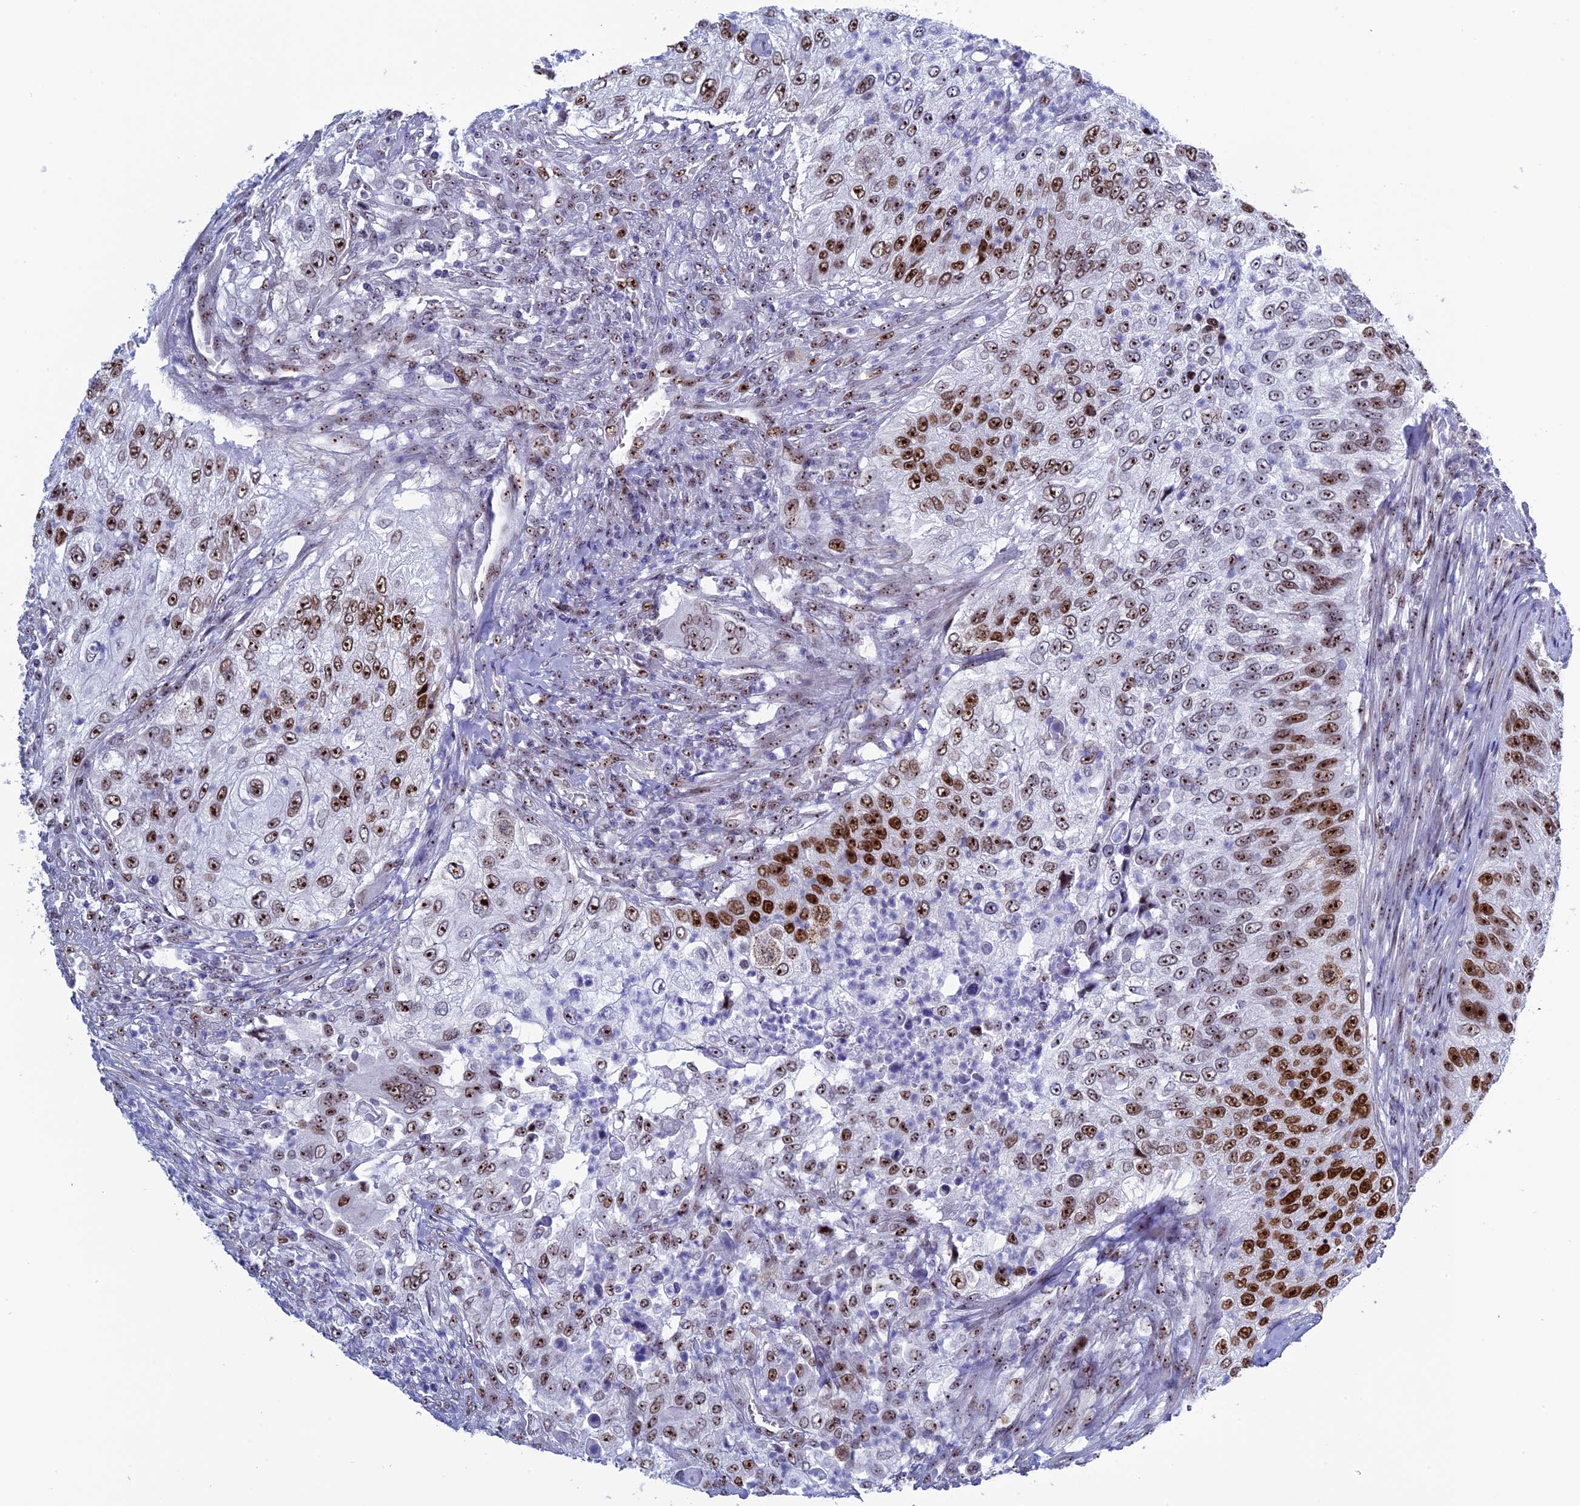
{"staining": {"intensity": "strong", "quantity": "25%-75%", "location": "nuclear"}, "tissue": "urothelial cancer", "cell_type": "Tumor cells", "image_type": "cancer", "snomed": [{"axis": "morphology", "description": "Urothelial carcinoma, High grade"}, {"axis": "topography", "description": "Urinary bladder"}], "caption": "A brown stain highlights strong nuclear expression of a protein in urothelial cancer tumor cells. (DAB (3,3'-diaminobenzidine) IHC, brown staining for protein, blue staining for nuclei).", "gene": "CCDC86", "patient": {"sex": "female", "age": 60}}